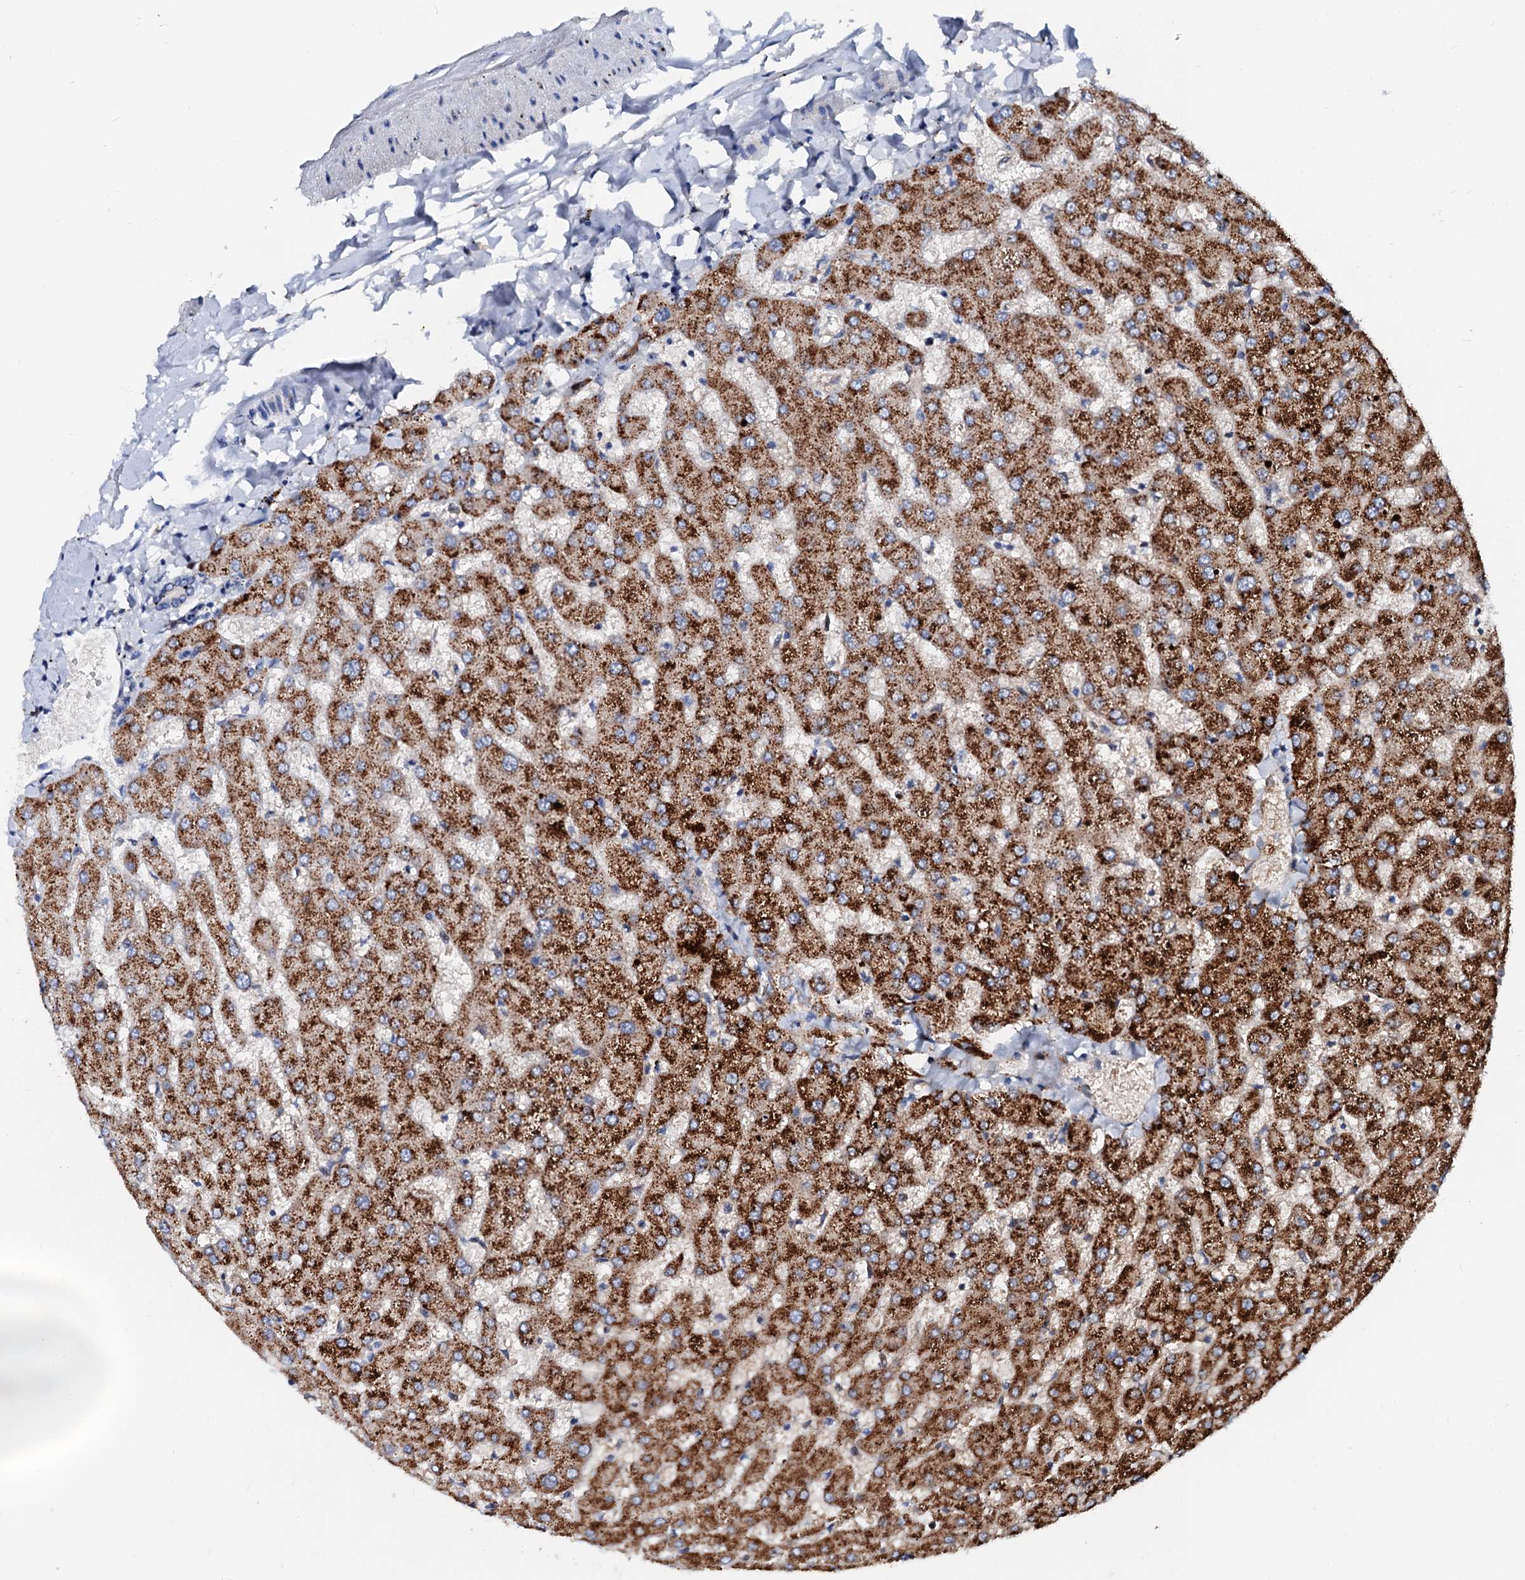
{"staining": {"intensity": "negative", "quantity": "none", "location": "none"}, "tissue": "liver", "cell_type": "Cholangiocytes", "image_type": "normal", "snomed": [{"axis": "morphology", "description": "Normal tissue, NOS"}, {"axis": "topography", "description": "Liver"}], "caption": "DAB (3,3'-diaminobenzidine) immunohistochemical staining of benign human liver exhibits no significant positivity in cholangiocytes.", "gene": "SLC10A7", "patient": {"sex": "female", "age": 63}}